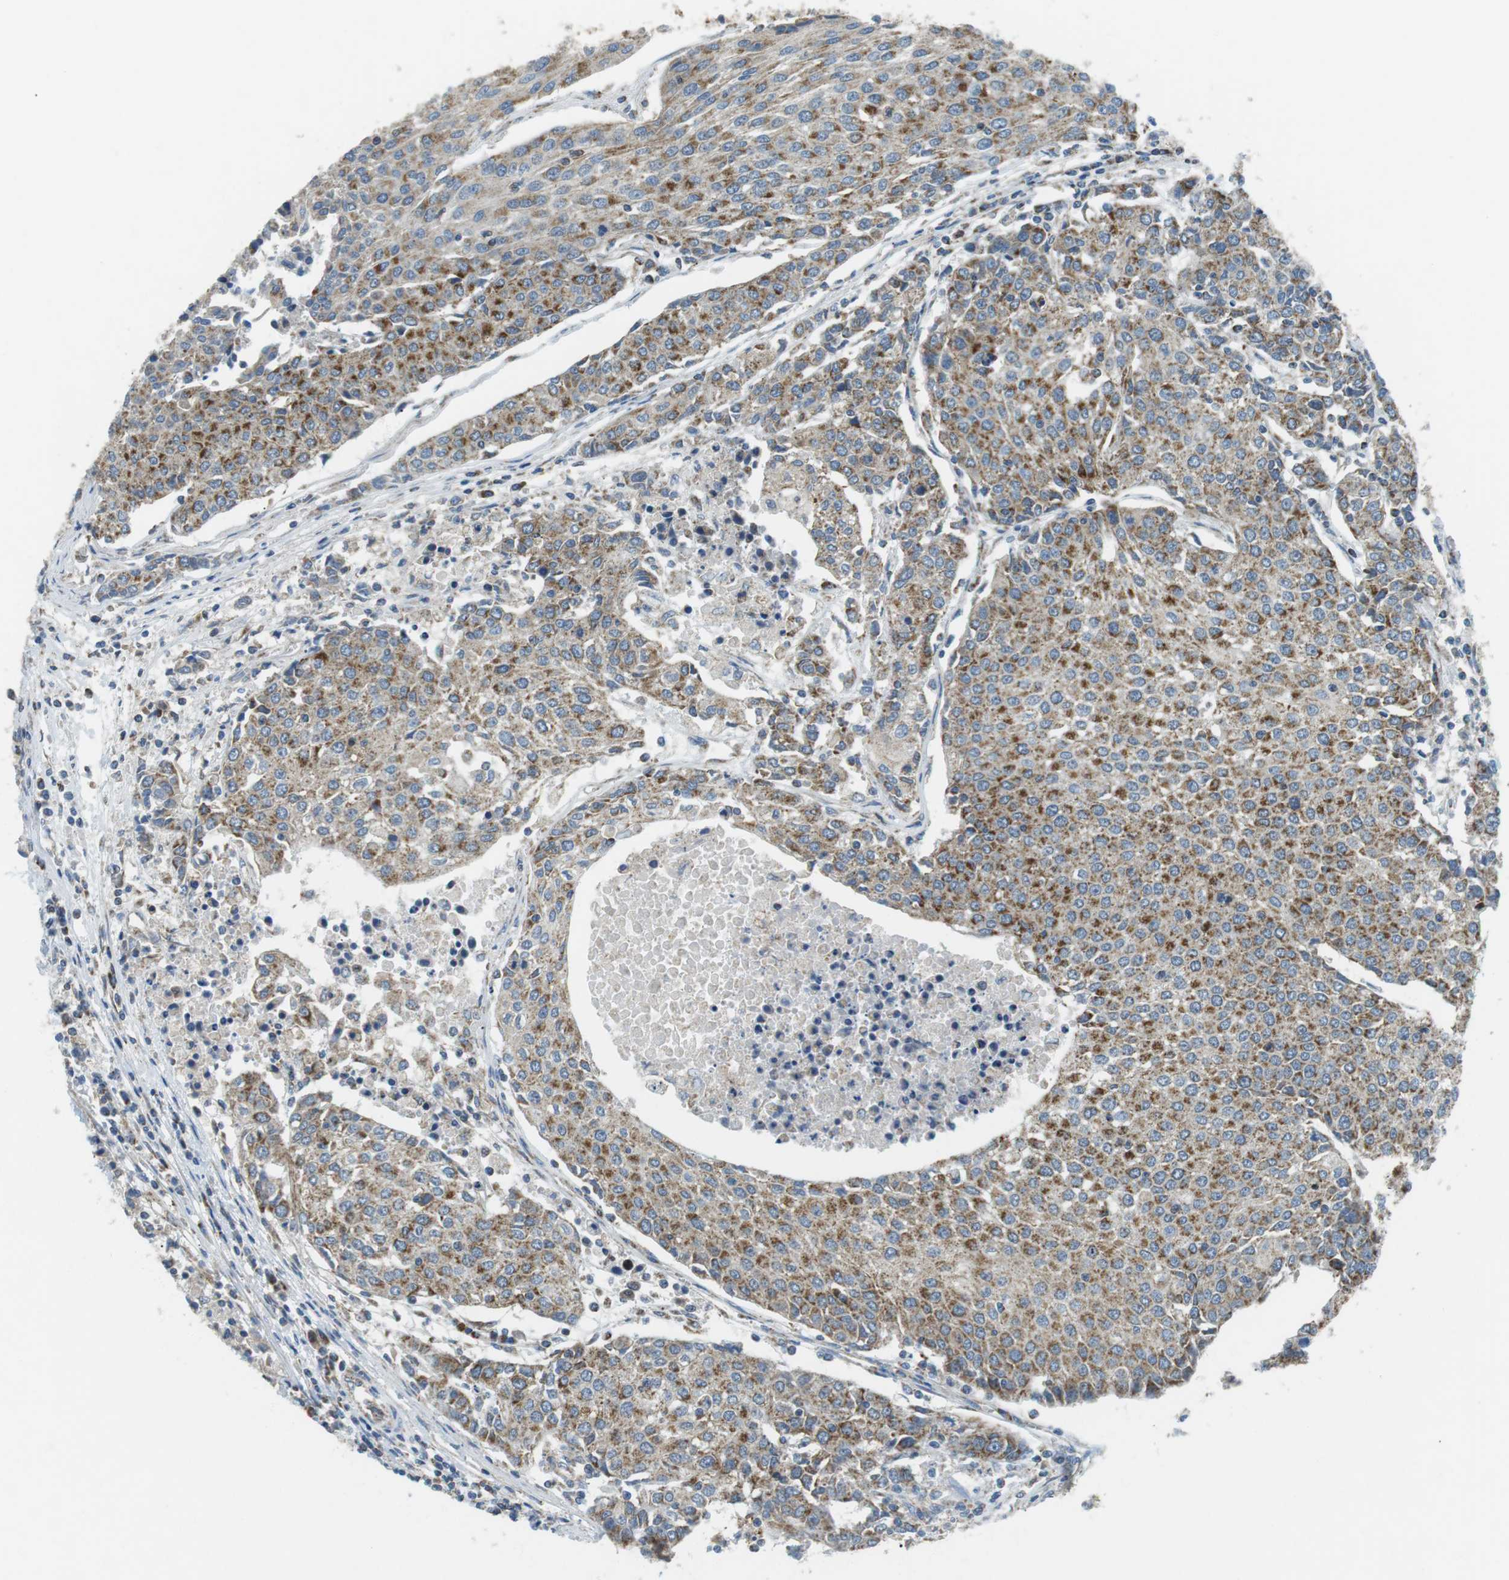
{"staining": {"intensity": "moderate", "quantity": ">75%", "location": "cytoplasmic/membranous"}, "tissue": "urothelial cancer", "cell_type": "Tumor cells", "image_type": "cancer", "snomed": [{"axis": "morphology", "description": "Urothelial carcinoma, High grade"}, {"axis": "topography", "description": "Urinary bladder"}], "caption": "Immunohistochemical staining of high-grade urothelial carcinoma shows medium levels of moderate cytoplasmic/membranous protein positivity in approximately >75% of tumor cells.", "gene": "BACE1", "patient": {"sex": "female", "age": 85}}